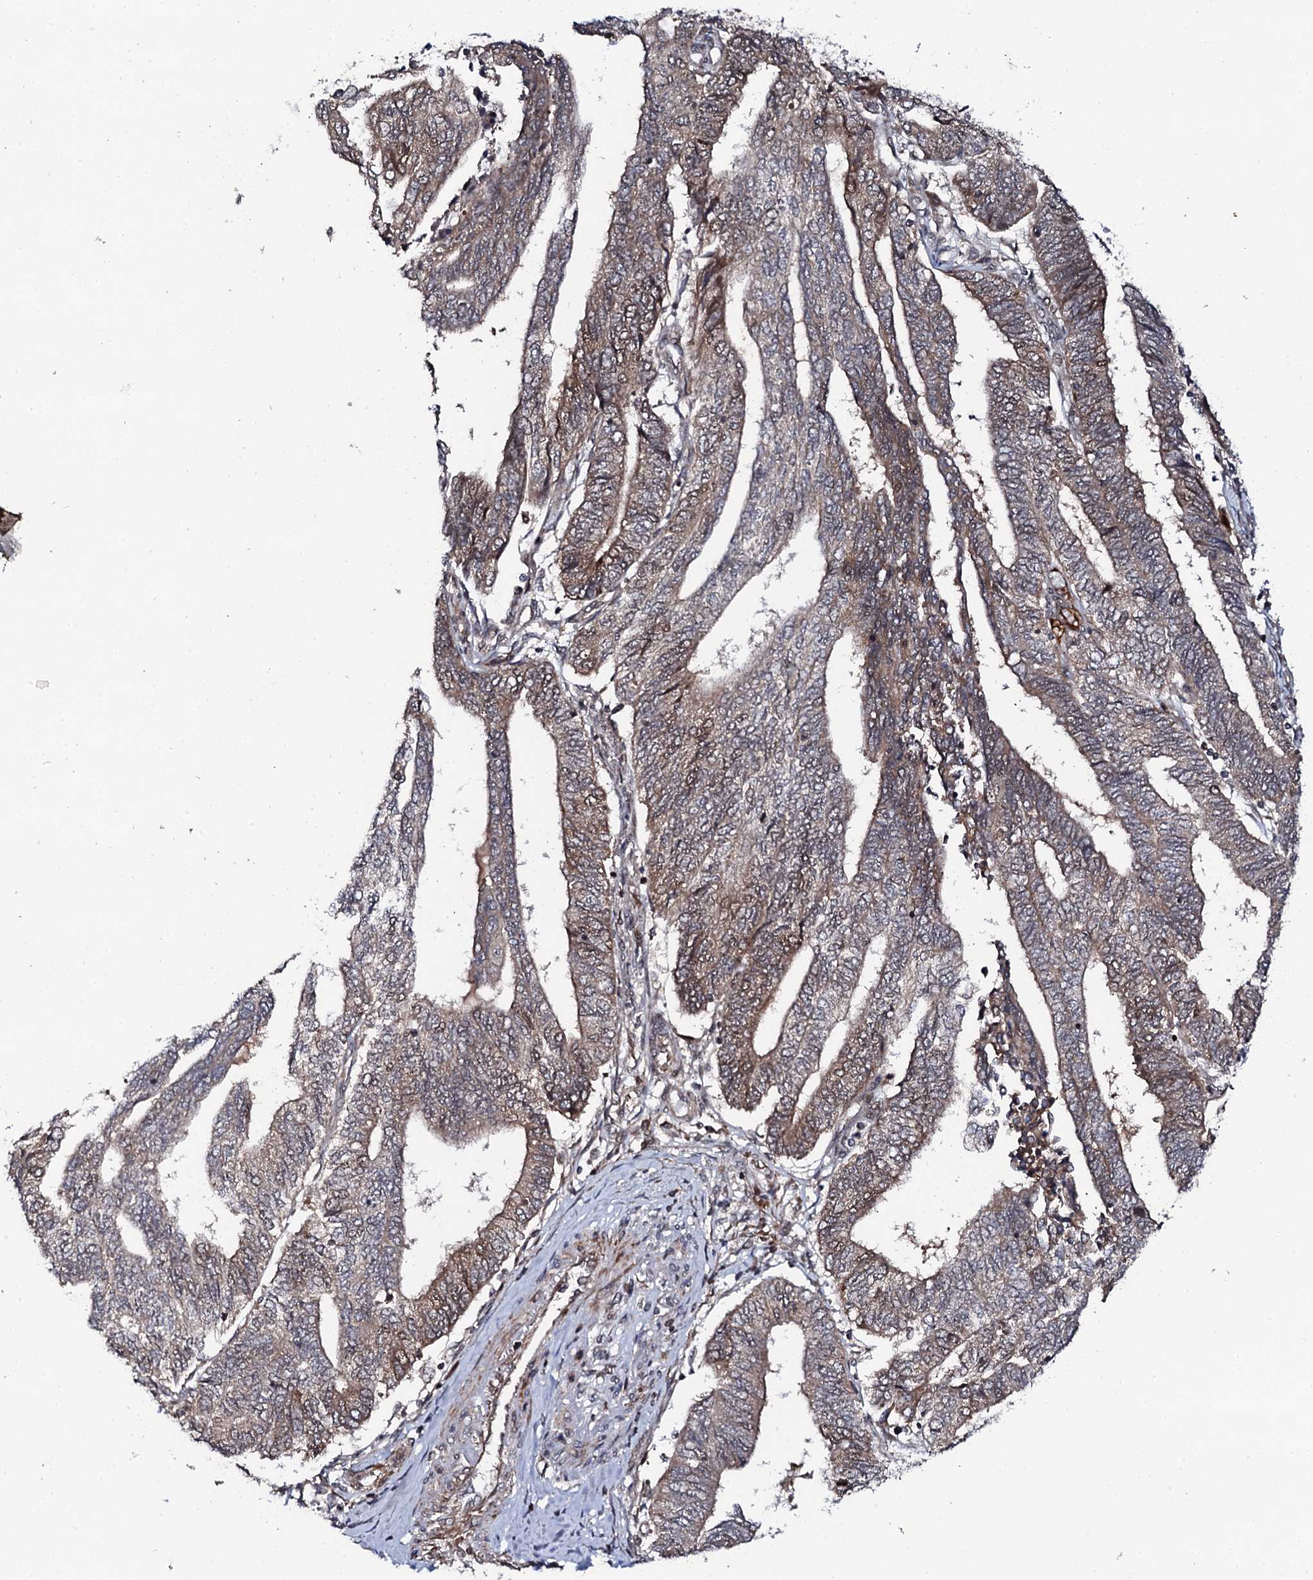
{"staining": {"intensity": "weak", "quantity": ">75%", "location": "cytoplasmic/membranous,nuclear"}, "tissue": "endometrial cancer", "cell_type": "Tumor cells", "image_type": "cancer", "snomed": [{"axis": "morphology", "description": "Adenocarcinoma, NOS"}, {"axis": "topography", "description": "Uterus"}, {"axis": "topography", "description": "Endometrium"}], "caption": "DAB immunohistochemical staining of human endometrial cancer shows weak cytoplasmic/membranous and nuclear protein expression in about >75% of tumor cells.", "gene": "FAM111A", "patient": {"sex": "female", "age": 70}}